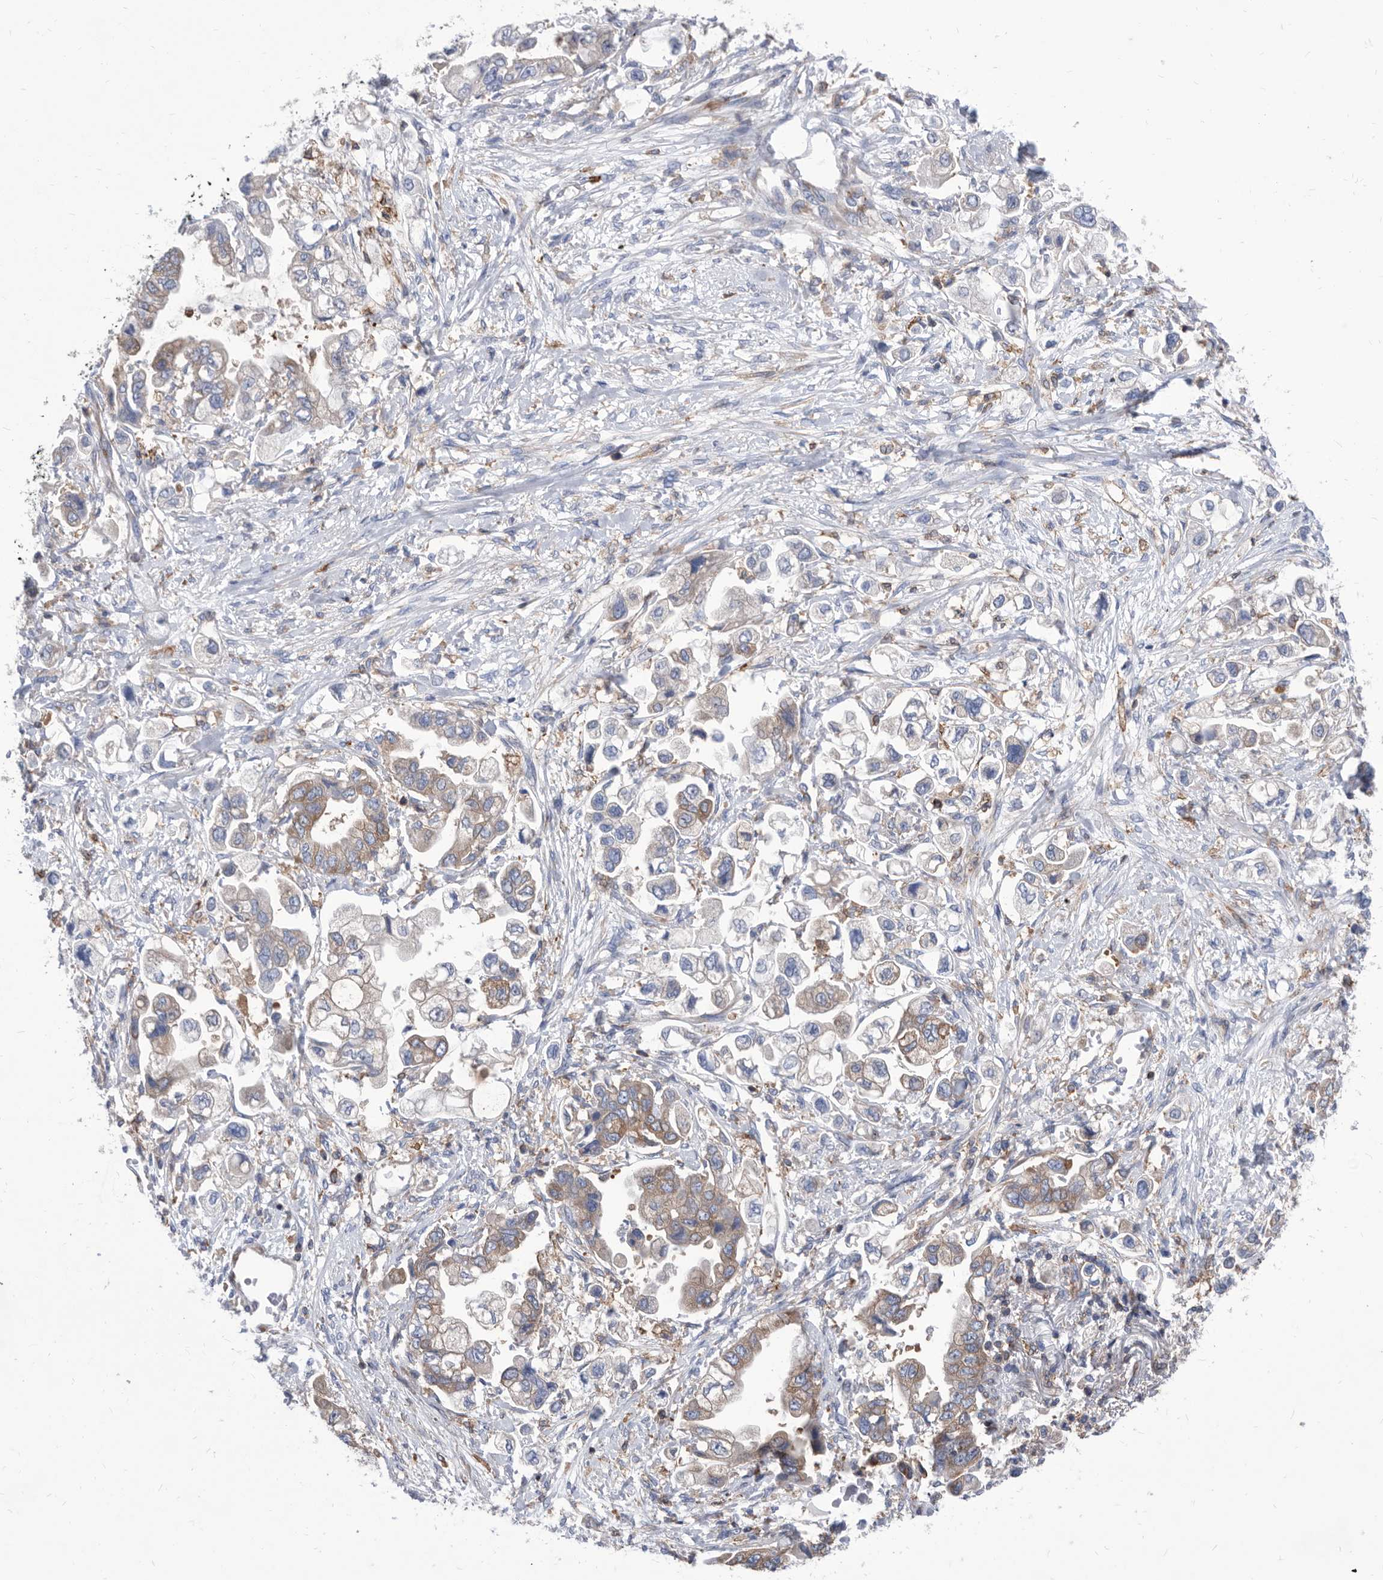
{"staining": {"intensity": "weak", "quantity": "25%-75%", "location": "cytoplasmic/membranous"}, "tissue": "stomach cancer", "cell_type": "Tumor cells", "image_type": "cancer", "snomed": [{"axis": "morphology", "description": "Adenocarcinoma, NOS"}, {"axis": "topography", "description": "Stomach"}], "caption": "Tumor cells display low levels of weak cytoplasmic/membranous expression in about 25%-75% of cells in adenocarcinoma (stomach). (Brightfield microscopy of DAB IHC at high magnification).", "gene": "SMG7", "patient": {"sex": "male", "age": 62}}